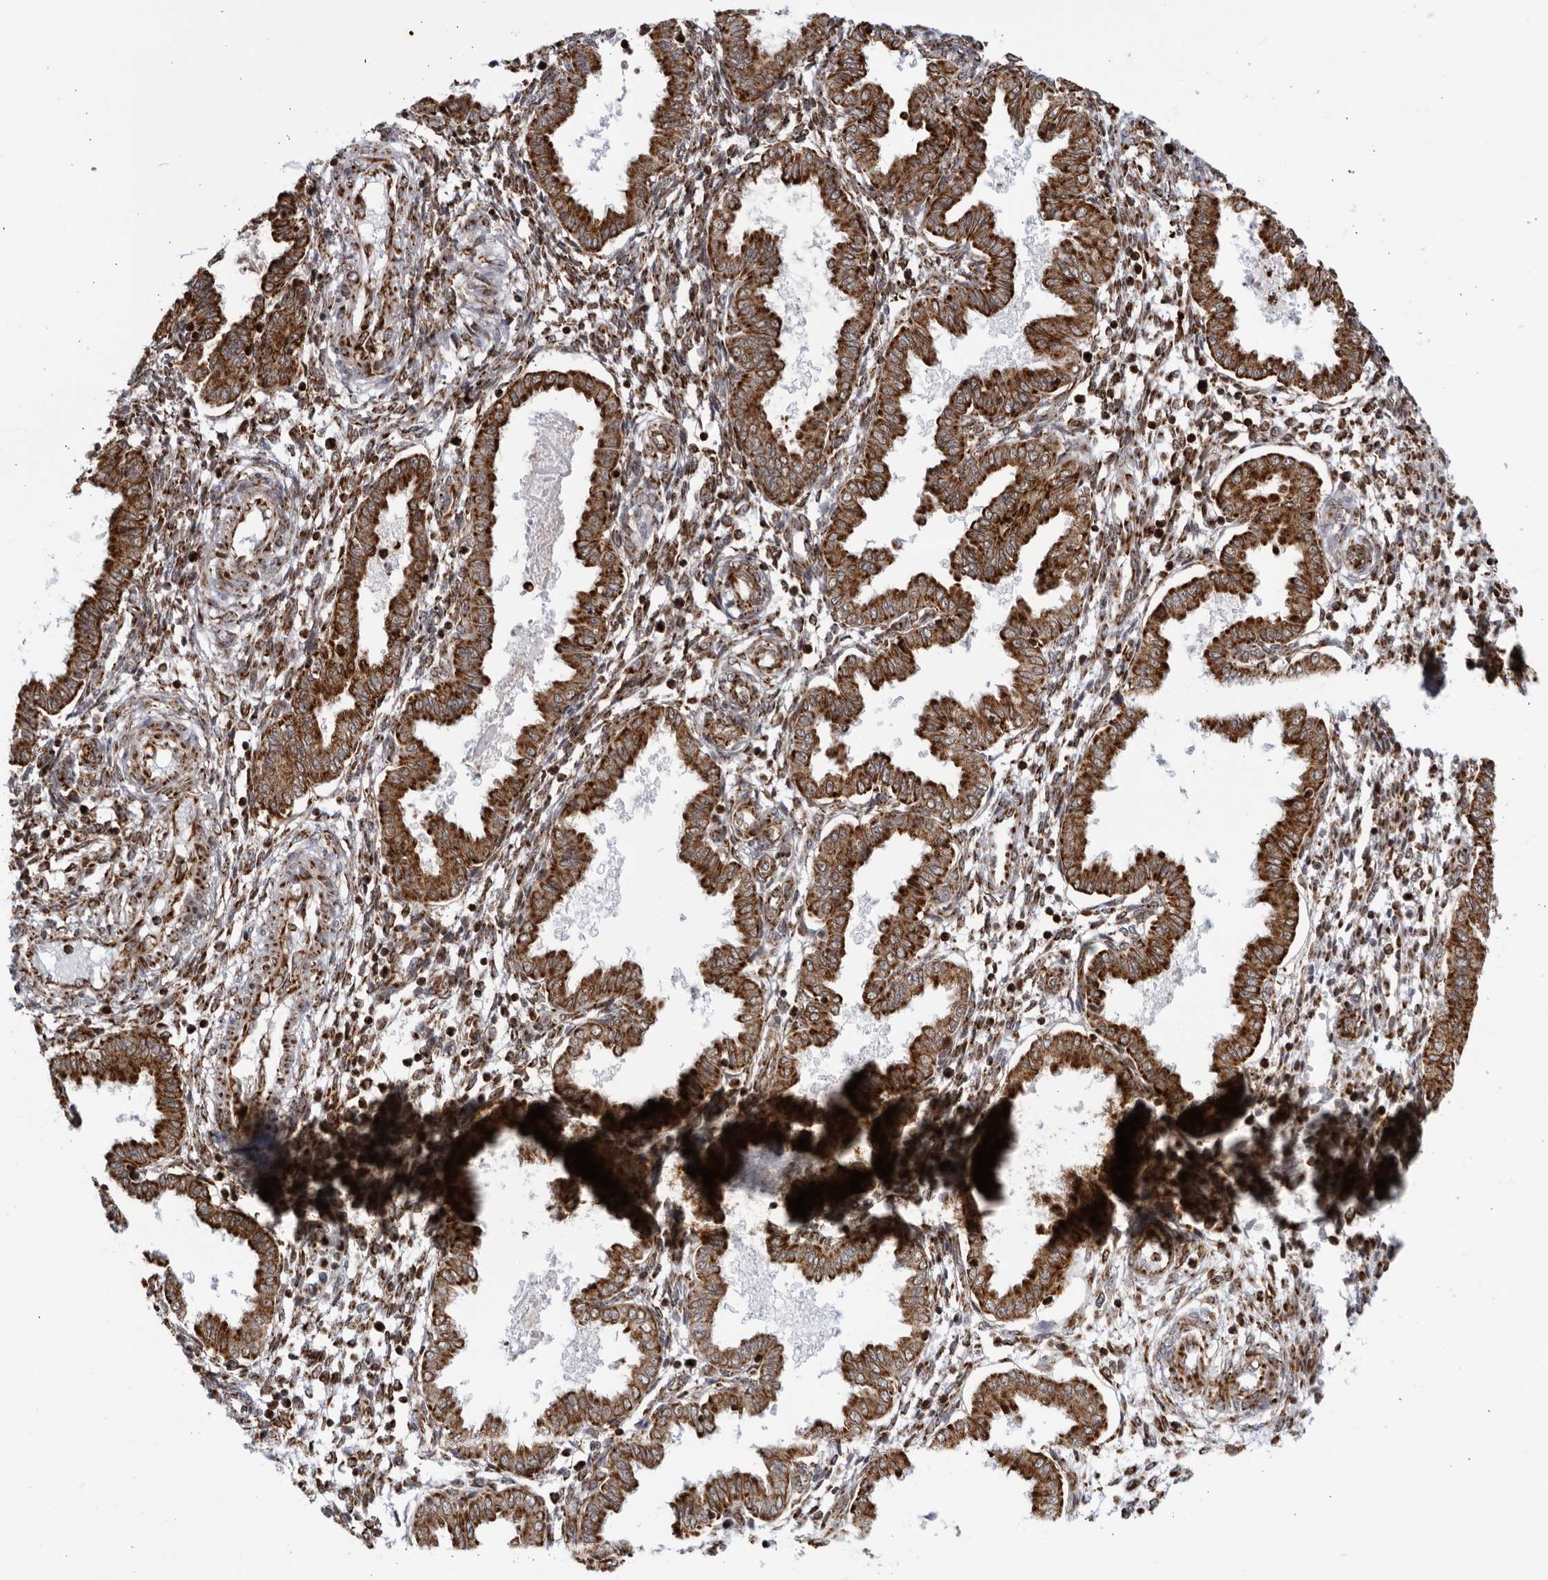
{"staining": {"intensity": "moderate", "quantity": ">75%", "location": "cytoplasmic/membranous"}, "tissue": "endometrium", "cell_type": "Cells in endometrial stroma", "image_type": "normal", "snomed": [{"axis": "morphology", "description": "Normal tissue, NOS"}, {"axis": "topography", "description": "Endometrium"}], "caption": "An image of endometrium stained for a protein exhibits moderate cytoplasmic/membranous brown staining in cells in endometrial stroma.", "gene": "RBM34", "patient": {"sex": "female", "age": 33}}